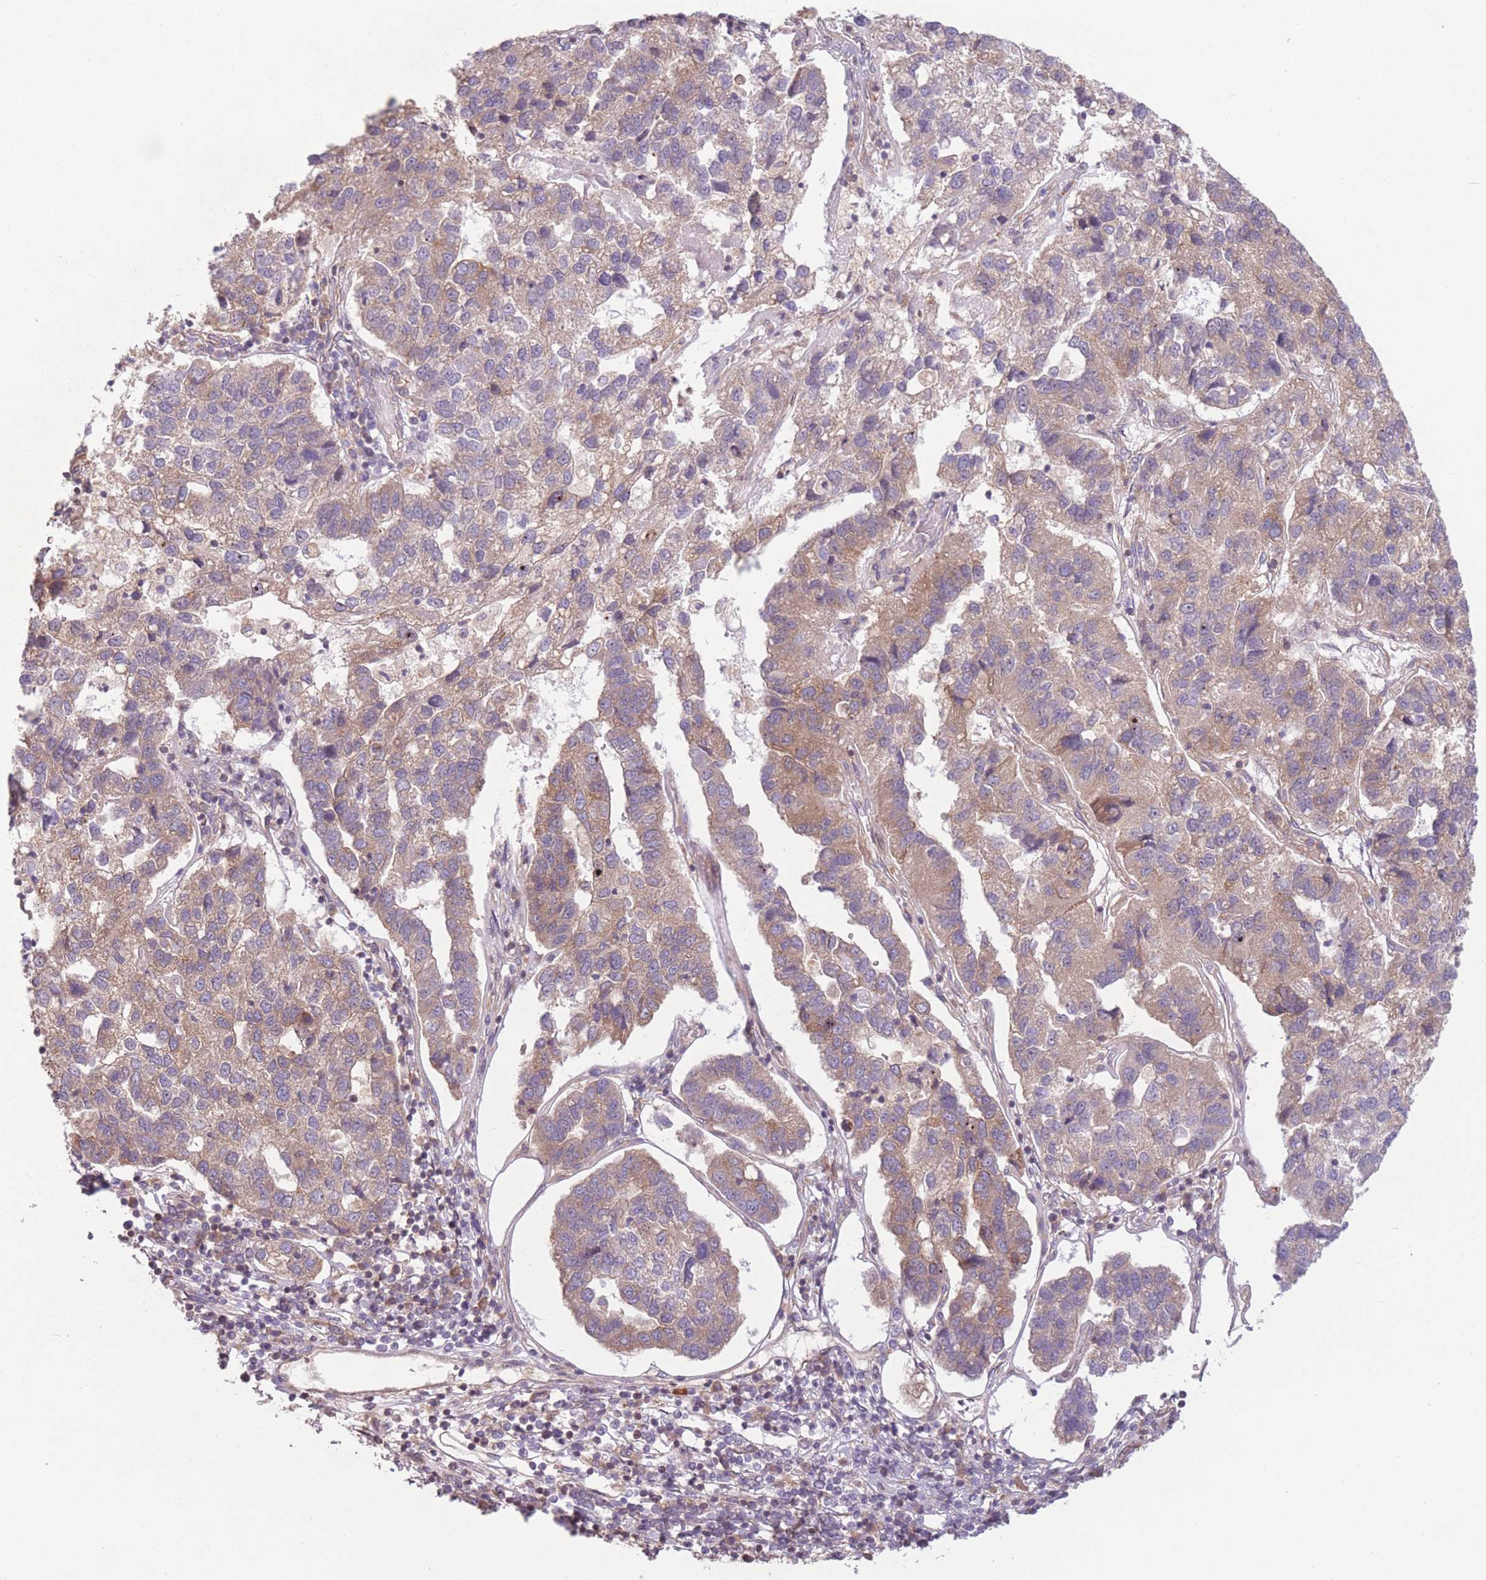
{"staining": {"intensity": "weak", "quantity": "25%-75%", "location": "cytoplasmic/membranous"}, "tissue": "pancreatic cancer", "cell_type": "Tumor cells", "image_type": "cancer", "snomed": [{"axis": "morphology", "description": "Adenocarcinoma, NOS"}, {"axis": "topography", "description": "Pancreas"}], "caption": "Pancreatic cancer stained with a brown dye displays weak cytoplasmic/membranous positive expression in about 25%-75% of tumor cells.", "gene": "WASHC2A", "patient": {"sex": "female", "age": 61}}